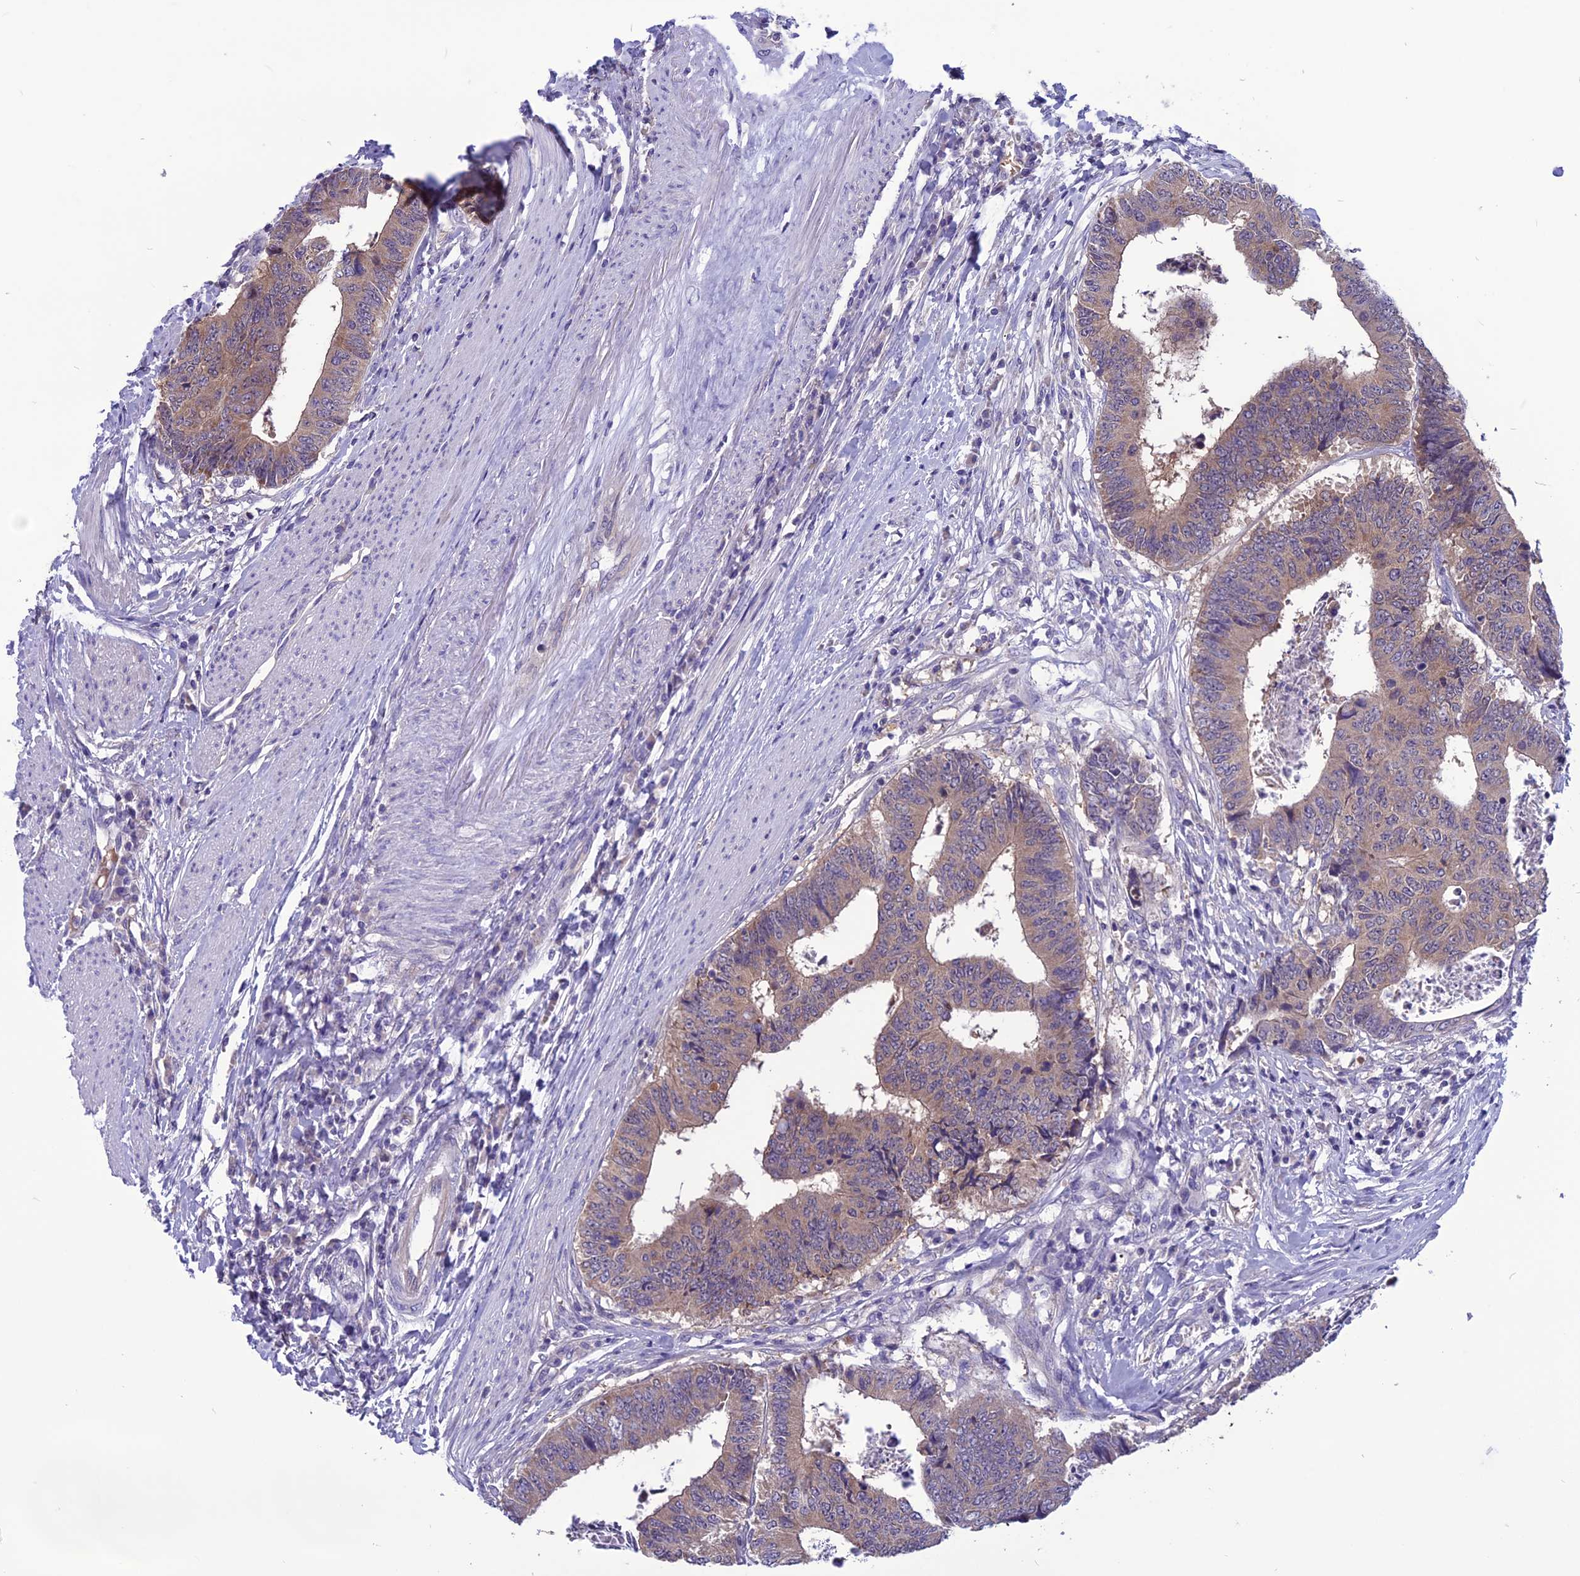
{"staining": {"intensity": "weak", "quantity": "25%-75%", "location": "cytoplasmic/membranous"}, "tissue": "colorectal cancer", "cell_type": "Tumor cells", "image_type": "cancer", "snomed": [{"axis": "morphology", "description": "Adenocarcinoma, NOS"}, {"axis": "topography", "description": "Rectum"}], "caption": "The histopathology image reveals a brown stain indicating the presence of a protein in the cytoplasmic/membranous of tumor cells in colorectal cancer.", "gene": "PSMF1", "patient": {"sex": "male", "age": 84}}